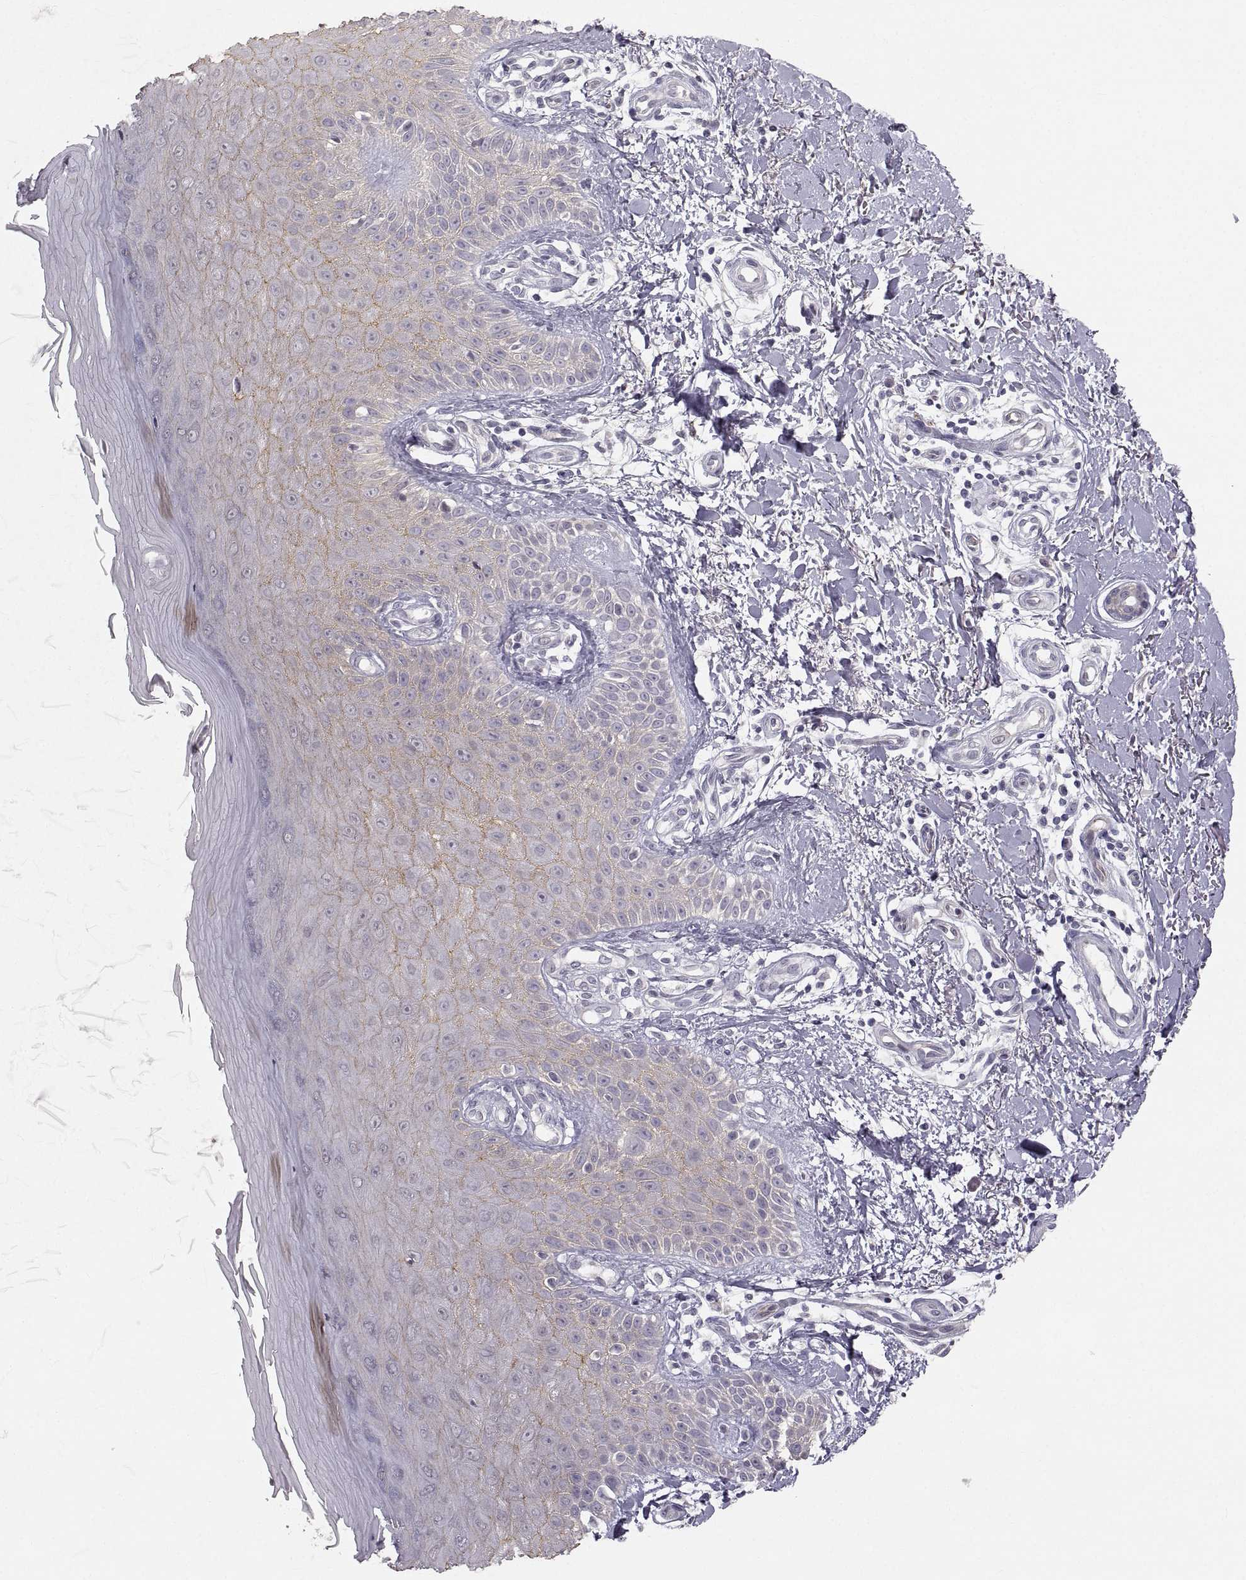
{"staining": {"intensity": "negative", "quantity": "none", "location": "none"}, "tissue": "skin", "cell_type": "Fibroblasts", "image_type": "normal", "snomed": [{"axis": "morphology", "description": "Normal tissue, NOS"}, {"axis": "morphology", "description": "Inflammation, NOS"}, {"axis": "morphology", "description": "Fibrosis, NOS"}, {"axis": "topography", "description": "Skin"}], "caption": "An immunohistochemistry image of normal skin is shown. There is no staining in fibroblasts of skin.", "gene": "ZNF185", "patient": {"sex": "male", "age": 71}}